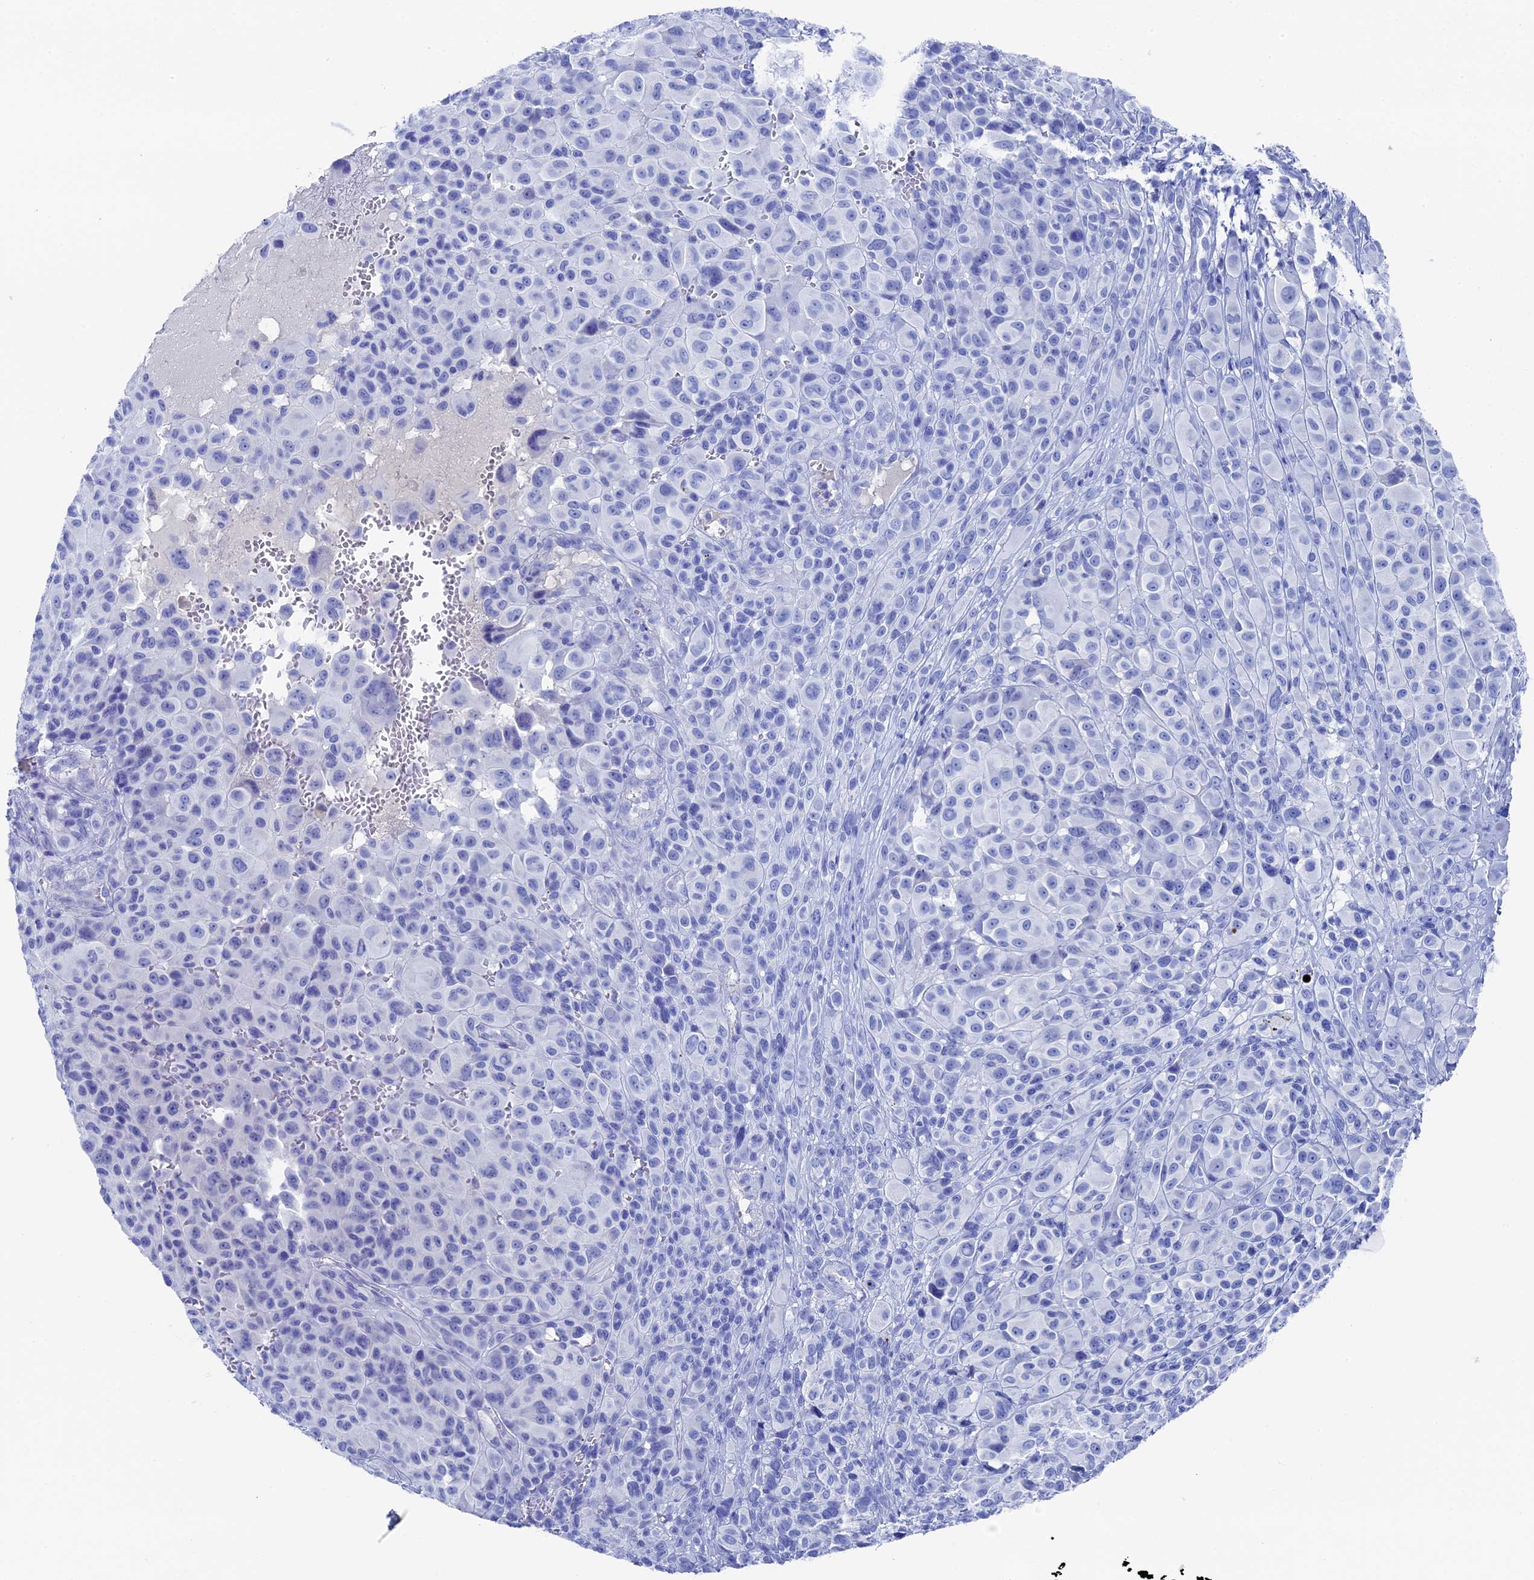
{"staining": {"intensity": "negative", "quantity": "none", "location": "none"}, "tissue": "melanoma", "cell_type": "Tumor cells", "image_type": "cancer", "snomed": [{"axis": "morphology", "description": "Malignant melanoma, NOS"}, {"axis": "topography", "description": "Skin of trunk"}], "caption": "Immunohistochemistry micrograph of neoplastic tissue: melanoma stained with DAB (3,3'-diaminobenzidine) exhibits no significant protein expression in tumor cells. Brightfield microscopy of immunohistochemistry stained with DAB (3,3'-diaminobenzidine) (brown) and hematoxylin (blue), captured at high magnification.", "gene": "UNC119", "patient": {"sex": "male", "age": 71}}